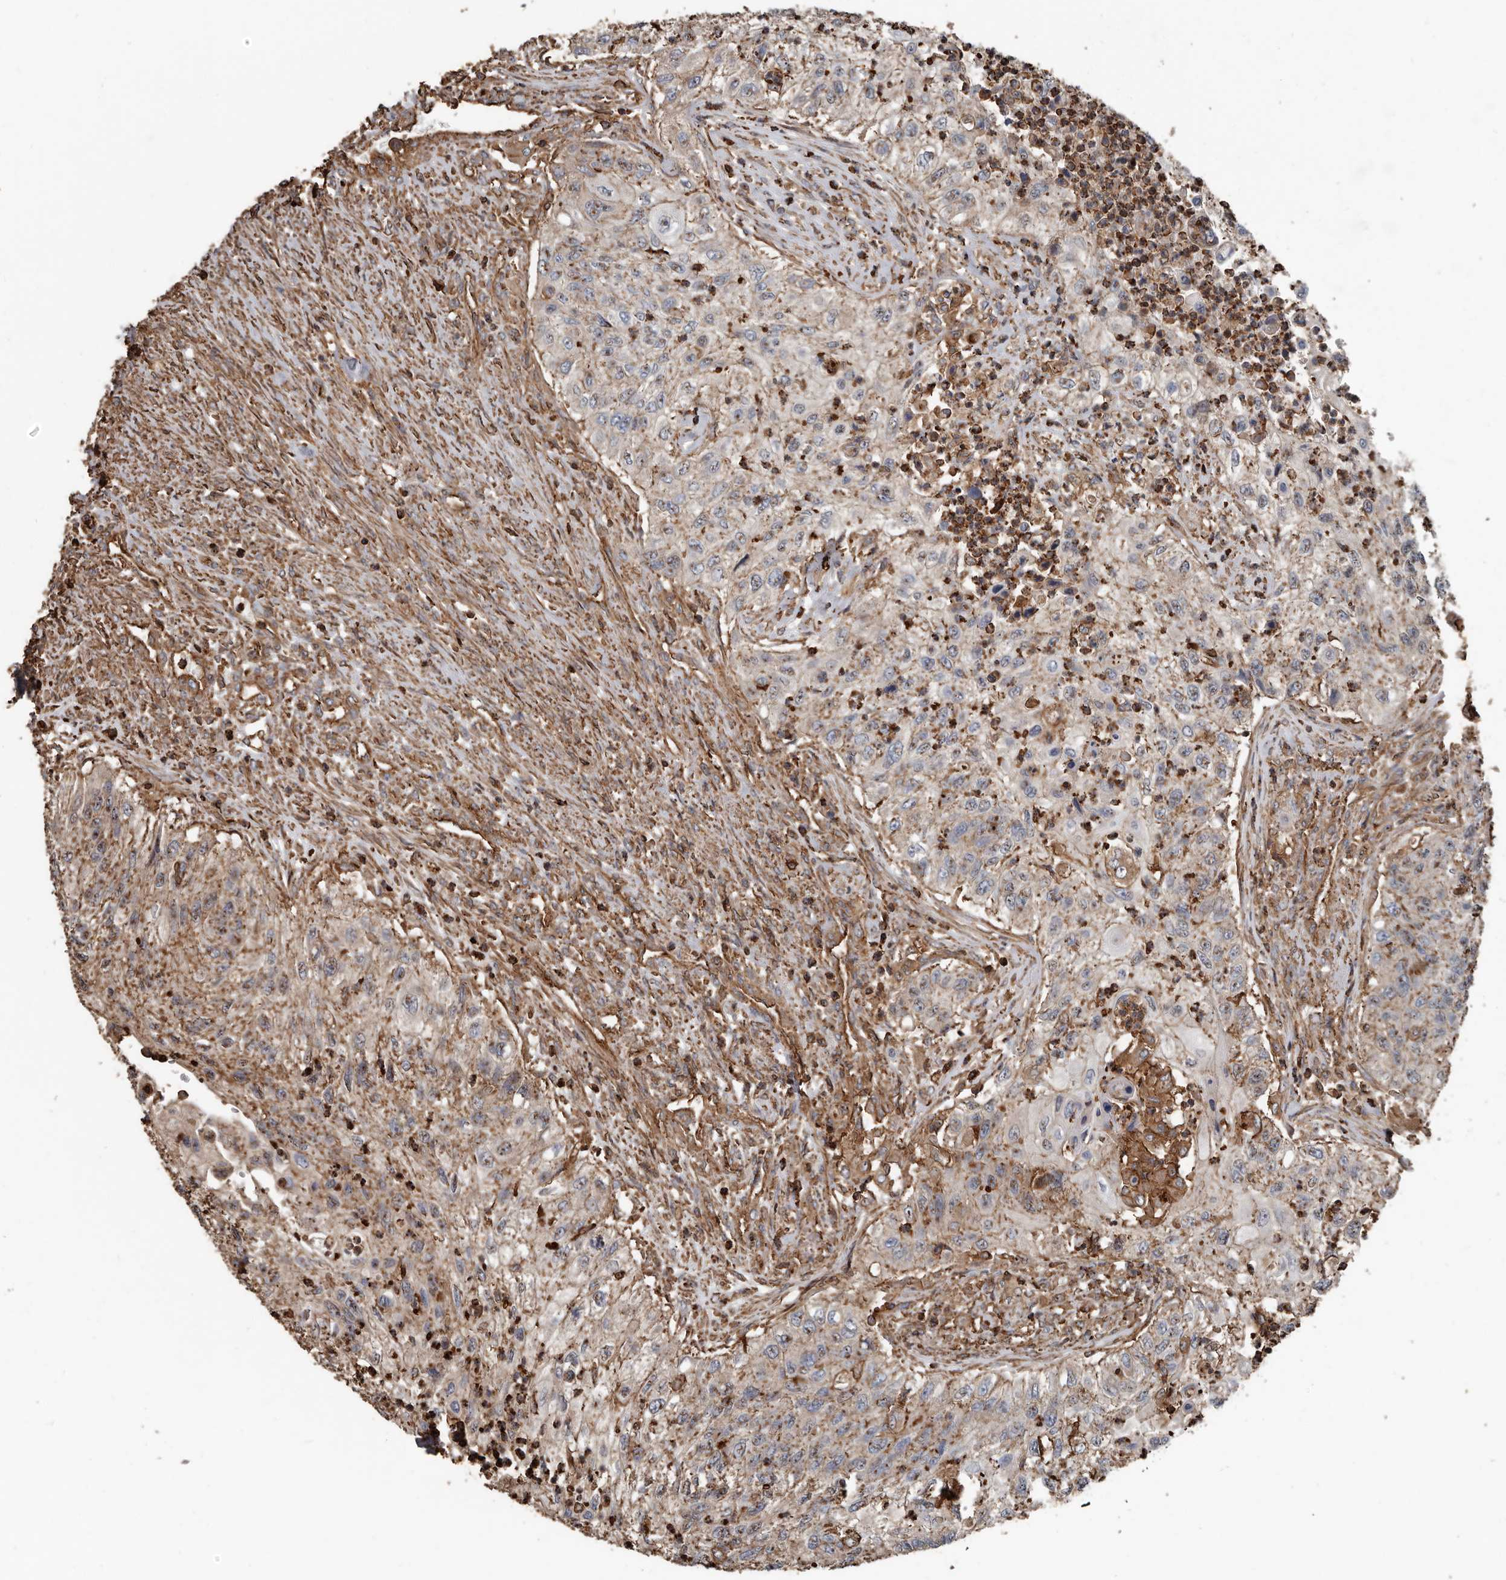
{"staining": {"intensity": "moderate", "quantity": "25%-75%", "location": "cytoplasmic/membranous"}, "tissue": "urothelial cancer", "cell_type": "Tumor cells", "image_type": "cancer", "snomed": [{"axis": "morphology", "description": "Urothelial carcinoma, High grade"}, {"axis": "topography", "description": "Urinary bladder"}], "caption": "High-power microscopy captured an immunohistochemistry (IHC) micrograph of urothelial carcinoma (high-grade), revealing moderate cytoplasmic/membranous positivity in about 25%-75% of tumor cells.", "gene": "DENND6B", "patient": {"sex": "female", "age": 60}}